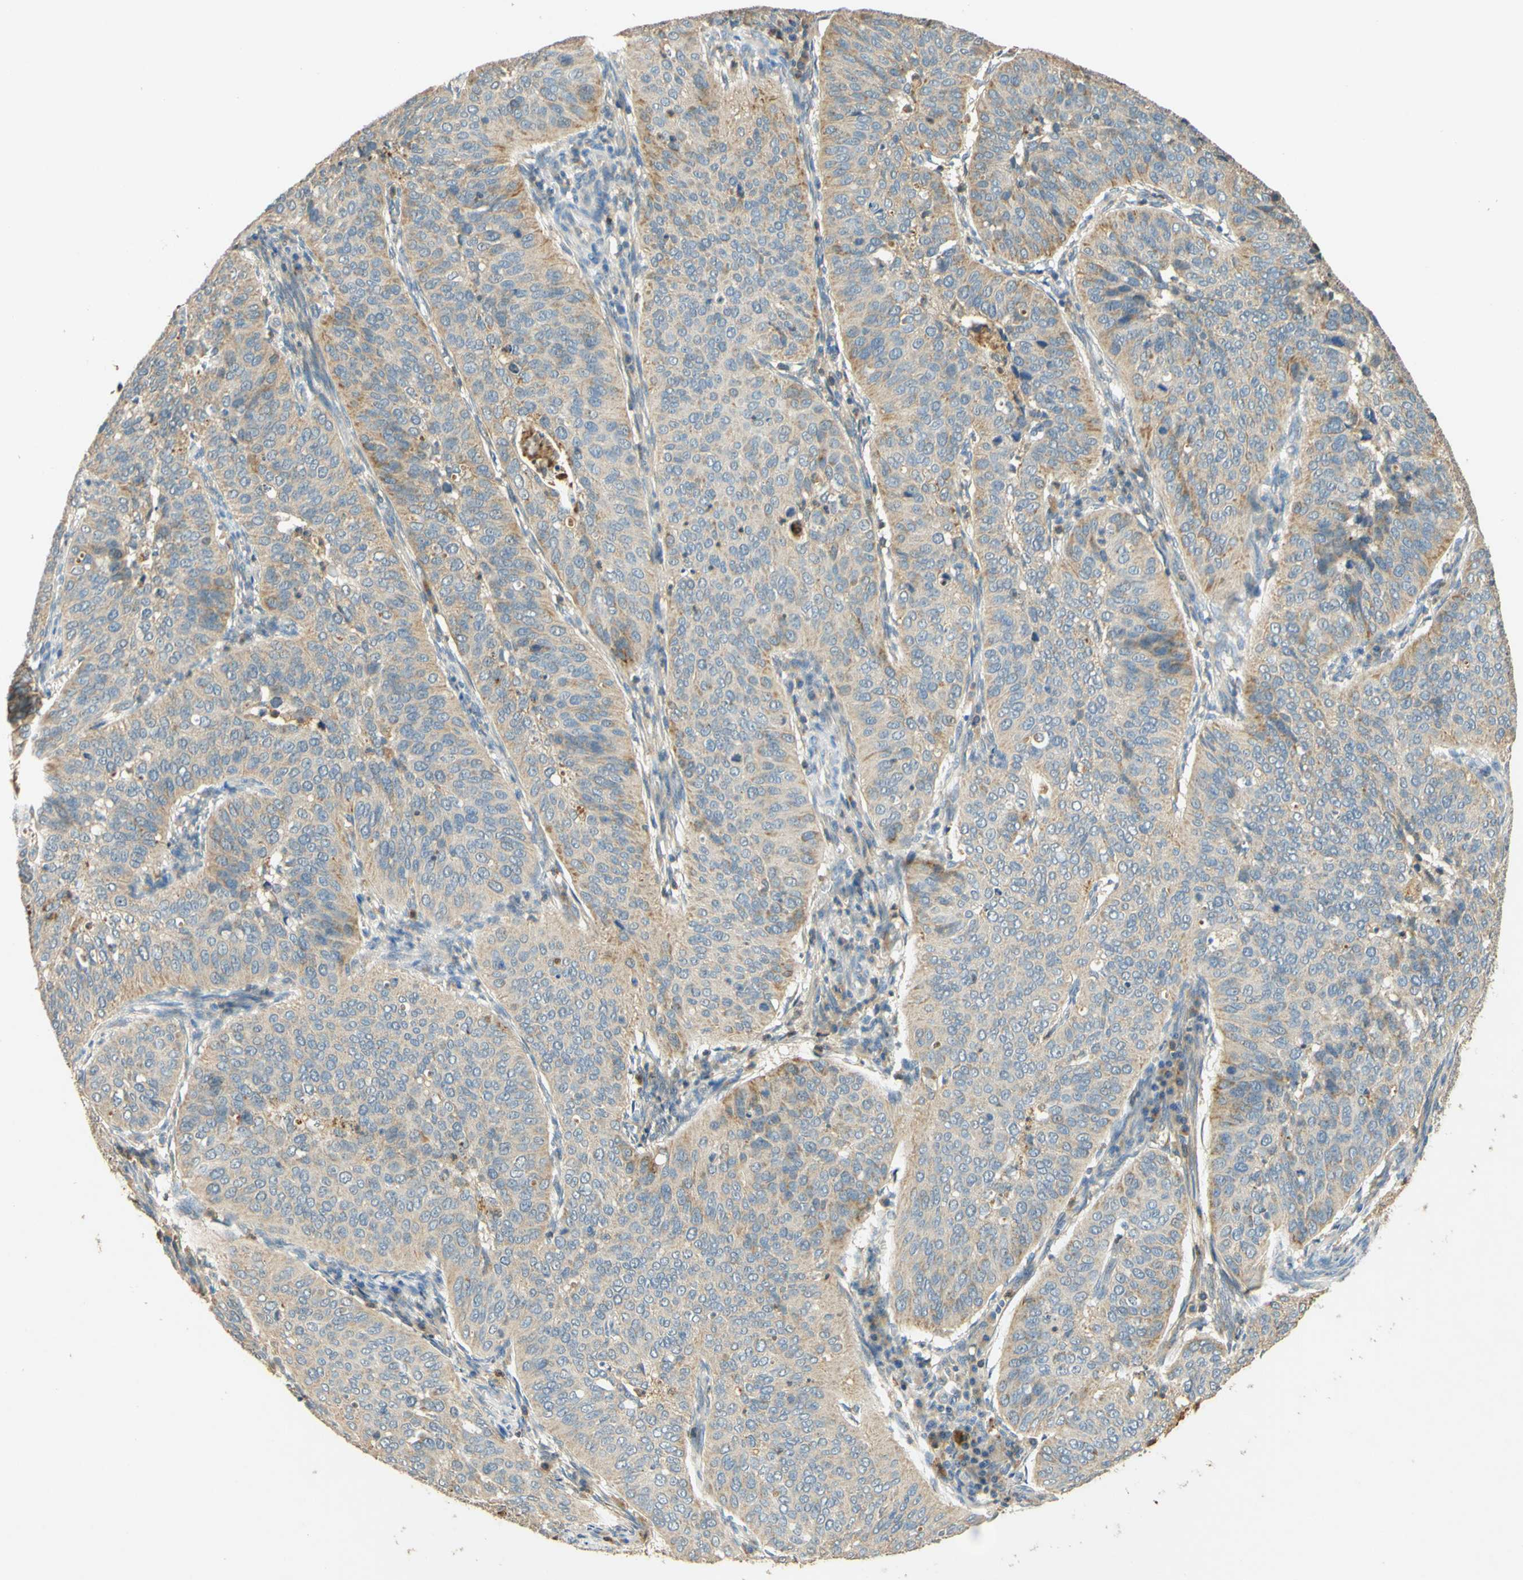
{"staining": {"intensity": "weak", "quantity": ">75%", "location": "cytoplasmic/membranous"}, "tissue": "cervical cancer", "cell_type": "Tumor cells", "image_type": "cancer", "snomed": [{"axis": "morphology", "description": "Normal tissue, NOS"}, {"axis": "morphology", "description": "Squamous cell carcinoma, NOS"}, {"axis": "topography", "description": "Cervix"}], "caption": "Immunohistochemical staining of cervical squamous cell carcinoma displays low levels of weak cytoplasmic/membranous expression in about >75% of tumor cells. Ihc stains the protein in brown and the nuclei are stained blue.", "gene": "ENTREP2", "patient": {"sex": "female", "age": 39}}